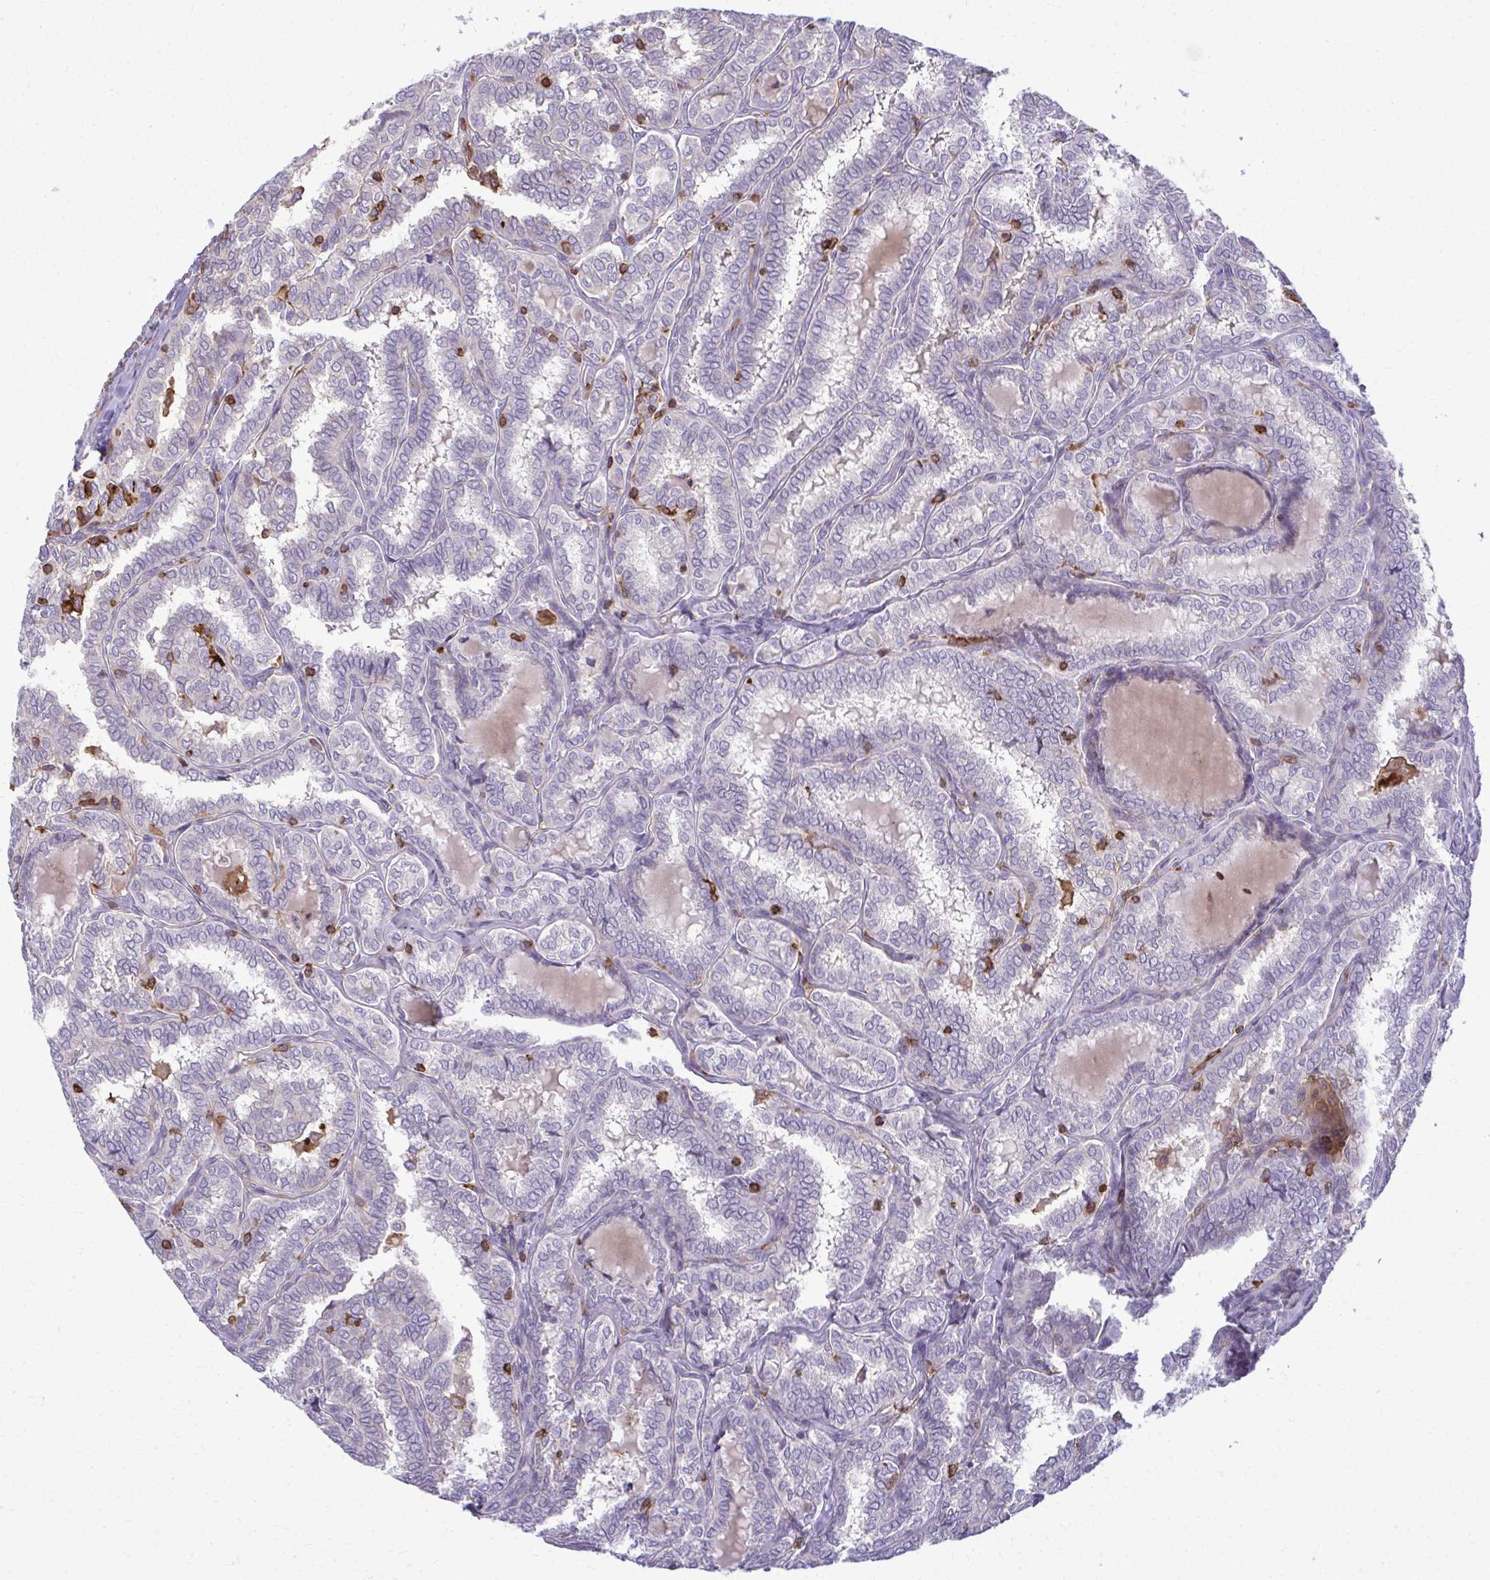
{"staining": {"intensity": "negative", "quantity": "none", "location": "none"}, "tissue": "thyroid cancer", "cell_type": "Tumor cells", "image_type": "cancer", "snomed": [{"axis": "morphology", "description": "Papillary adenocarcinoma, NOS"}, {"axis": "topography", "description": "Thyroid gland"}], "caption": "DAB (3,3'-diaminobenzidine) immunohistochemical staining of papillary adenocarcinoma (thyroid) reveals no significant staining in tumor cells. (DAB immunohistochemistry with hematoxylin counter stain).", "gene": "AP5M1", "patient": {"sex": "female", "age": 30}}